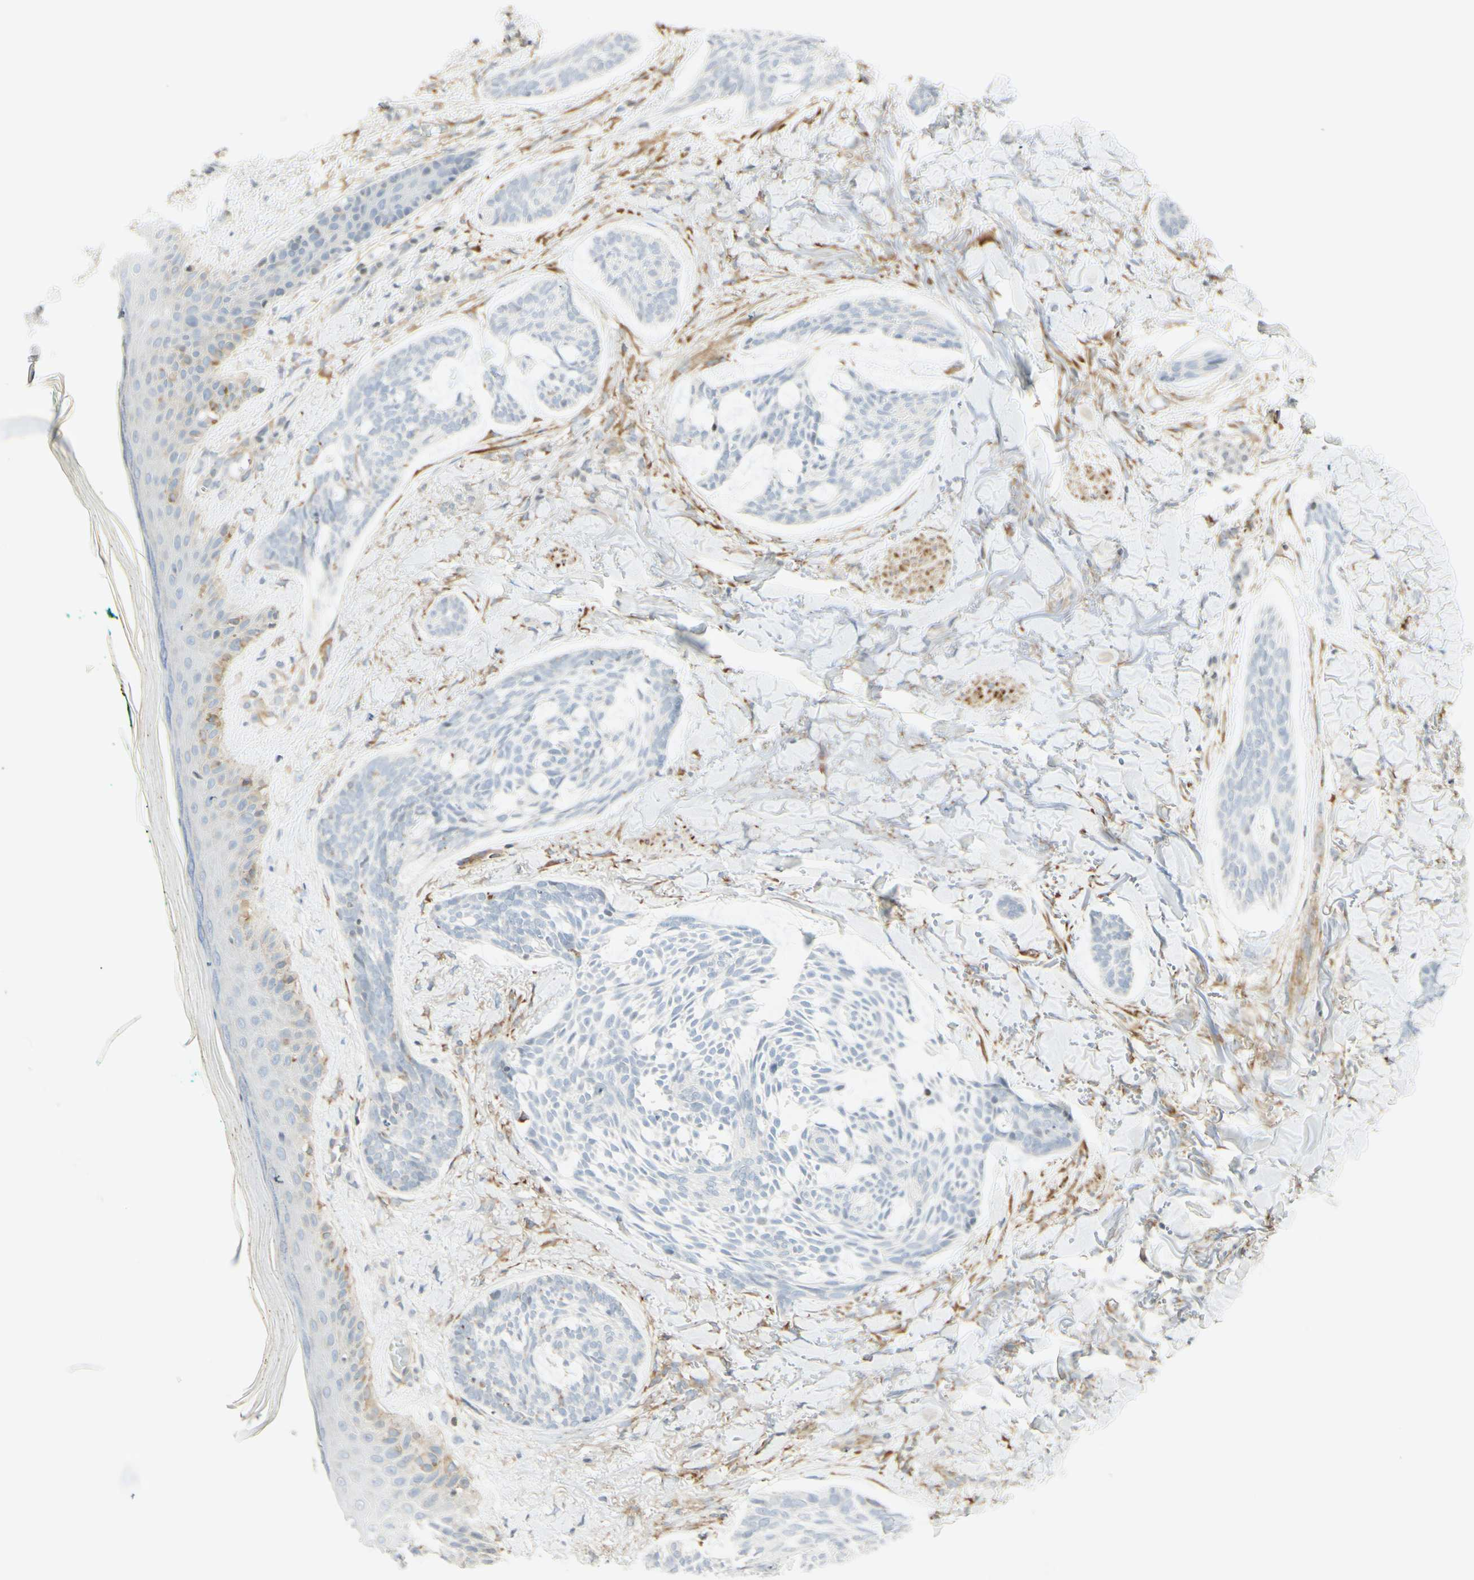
{"staining": {"intensity": "negative", "quantity": "none", "location": "none"}, "tissue": "skin cancer", "cell_type": "Tumor cells", "image_type": "cancer", "snomed": [{"axis": "morphology", "description": "Basal cell carcinoma"}, {"axis": "topography", "description": "Skin"}], "caption": "The IHC micrograph has no significant staining in tumor cells of skin basal cell carcinoma tissue.", "gene": "MAP1B", "patient": {"sex": "male", "age": 43}}